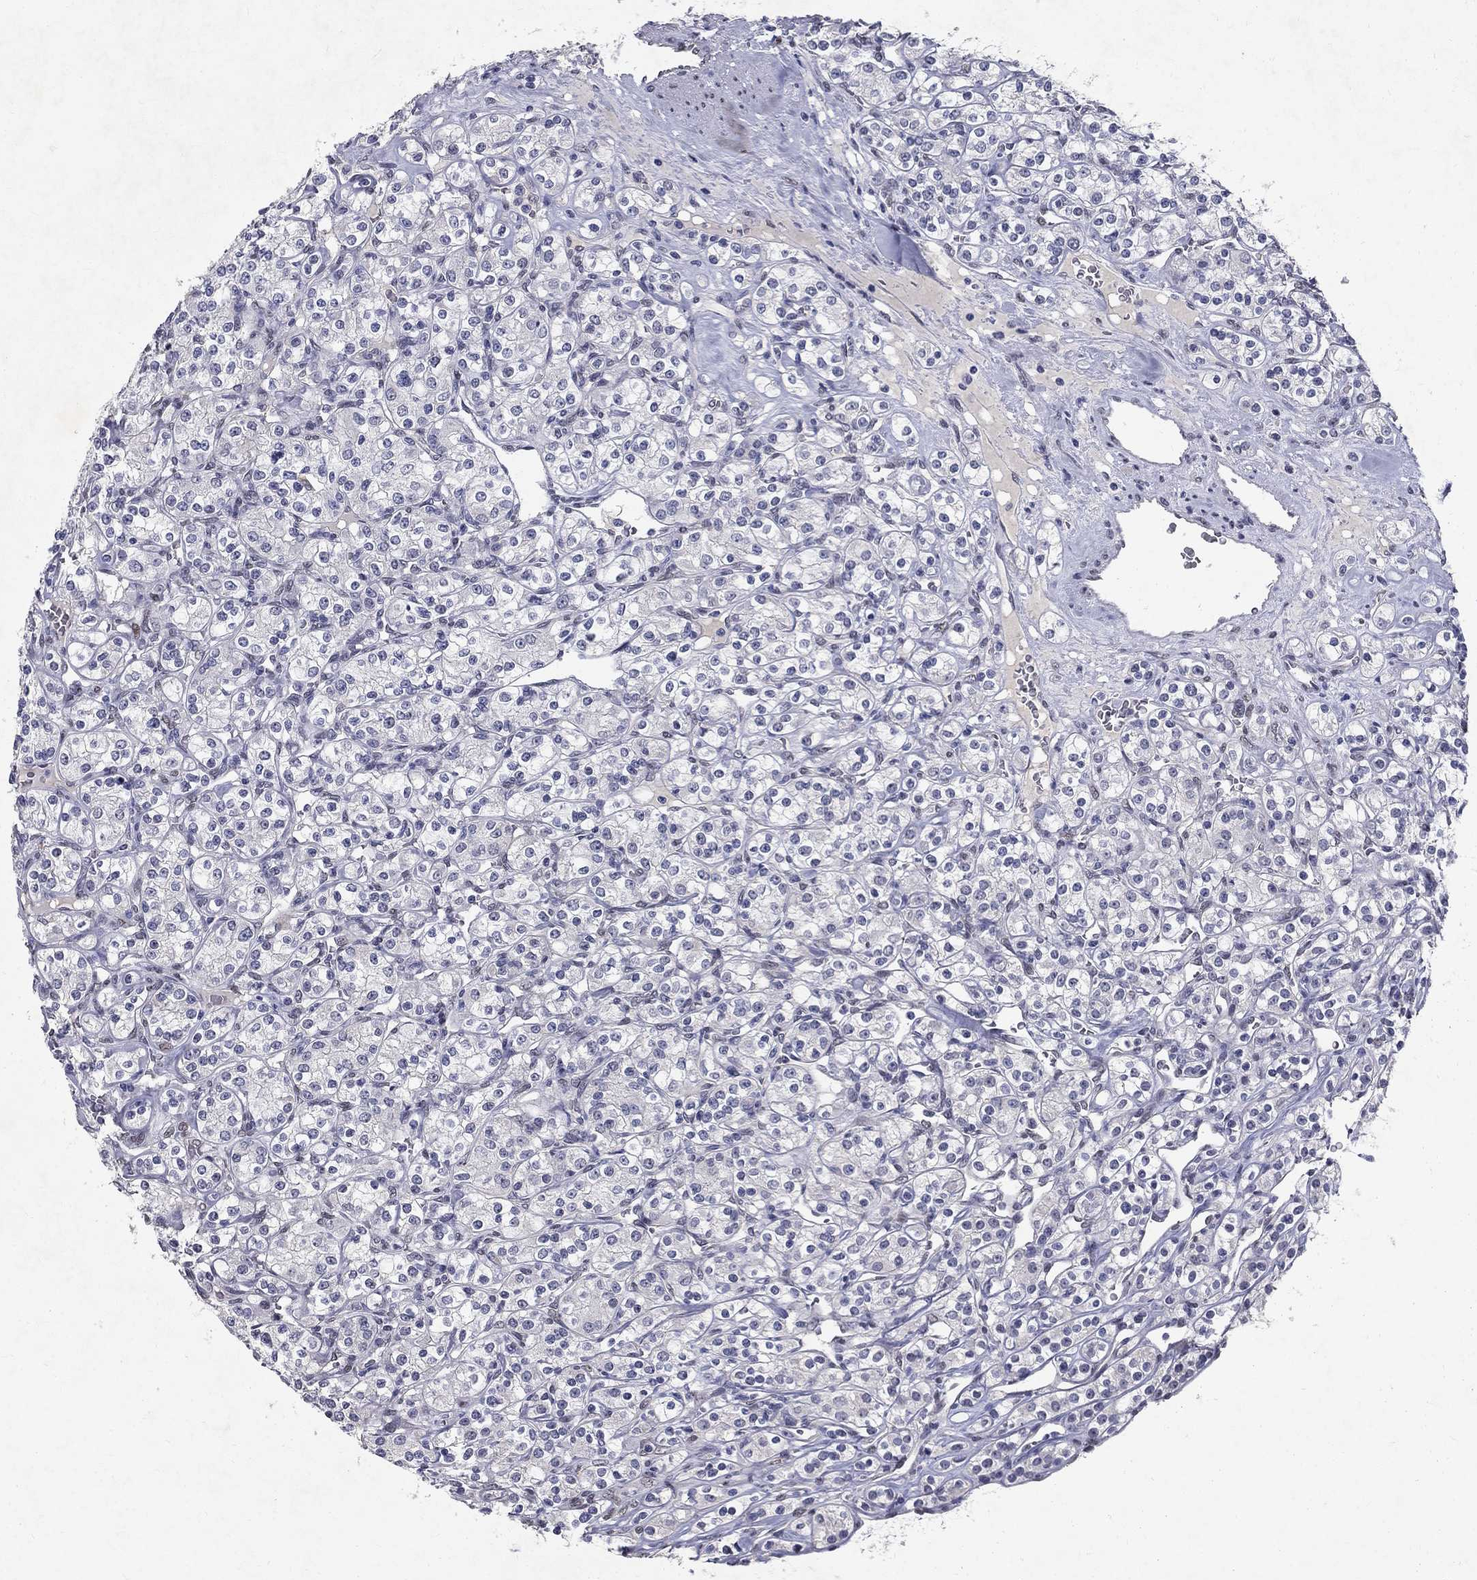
{"staining": {"intensity": "negative", "quantity": "none", "location": "none"}, "tissue": "renal cancer", "cell_type": "Tumor cells", "image_type": "cancer", "snomed": [{"axis": "morphology", "description": "Adenocarcinoma, NOS"}, {"axis": "topography", "description": "Kidney"}], "caption": "Renal cancer stained for a protein using immunohistochemistry (IHC) displays no expression tumor cells.", "gene": "RBFOX1", "patient": {"sex": "male", "age": 77}}